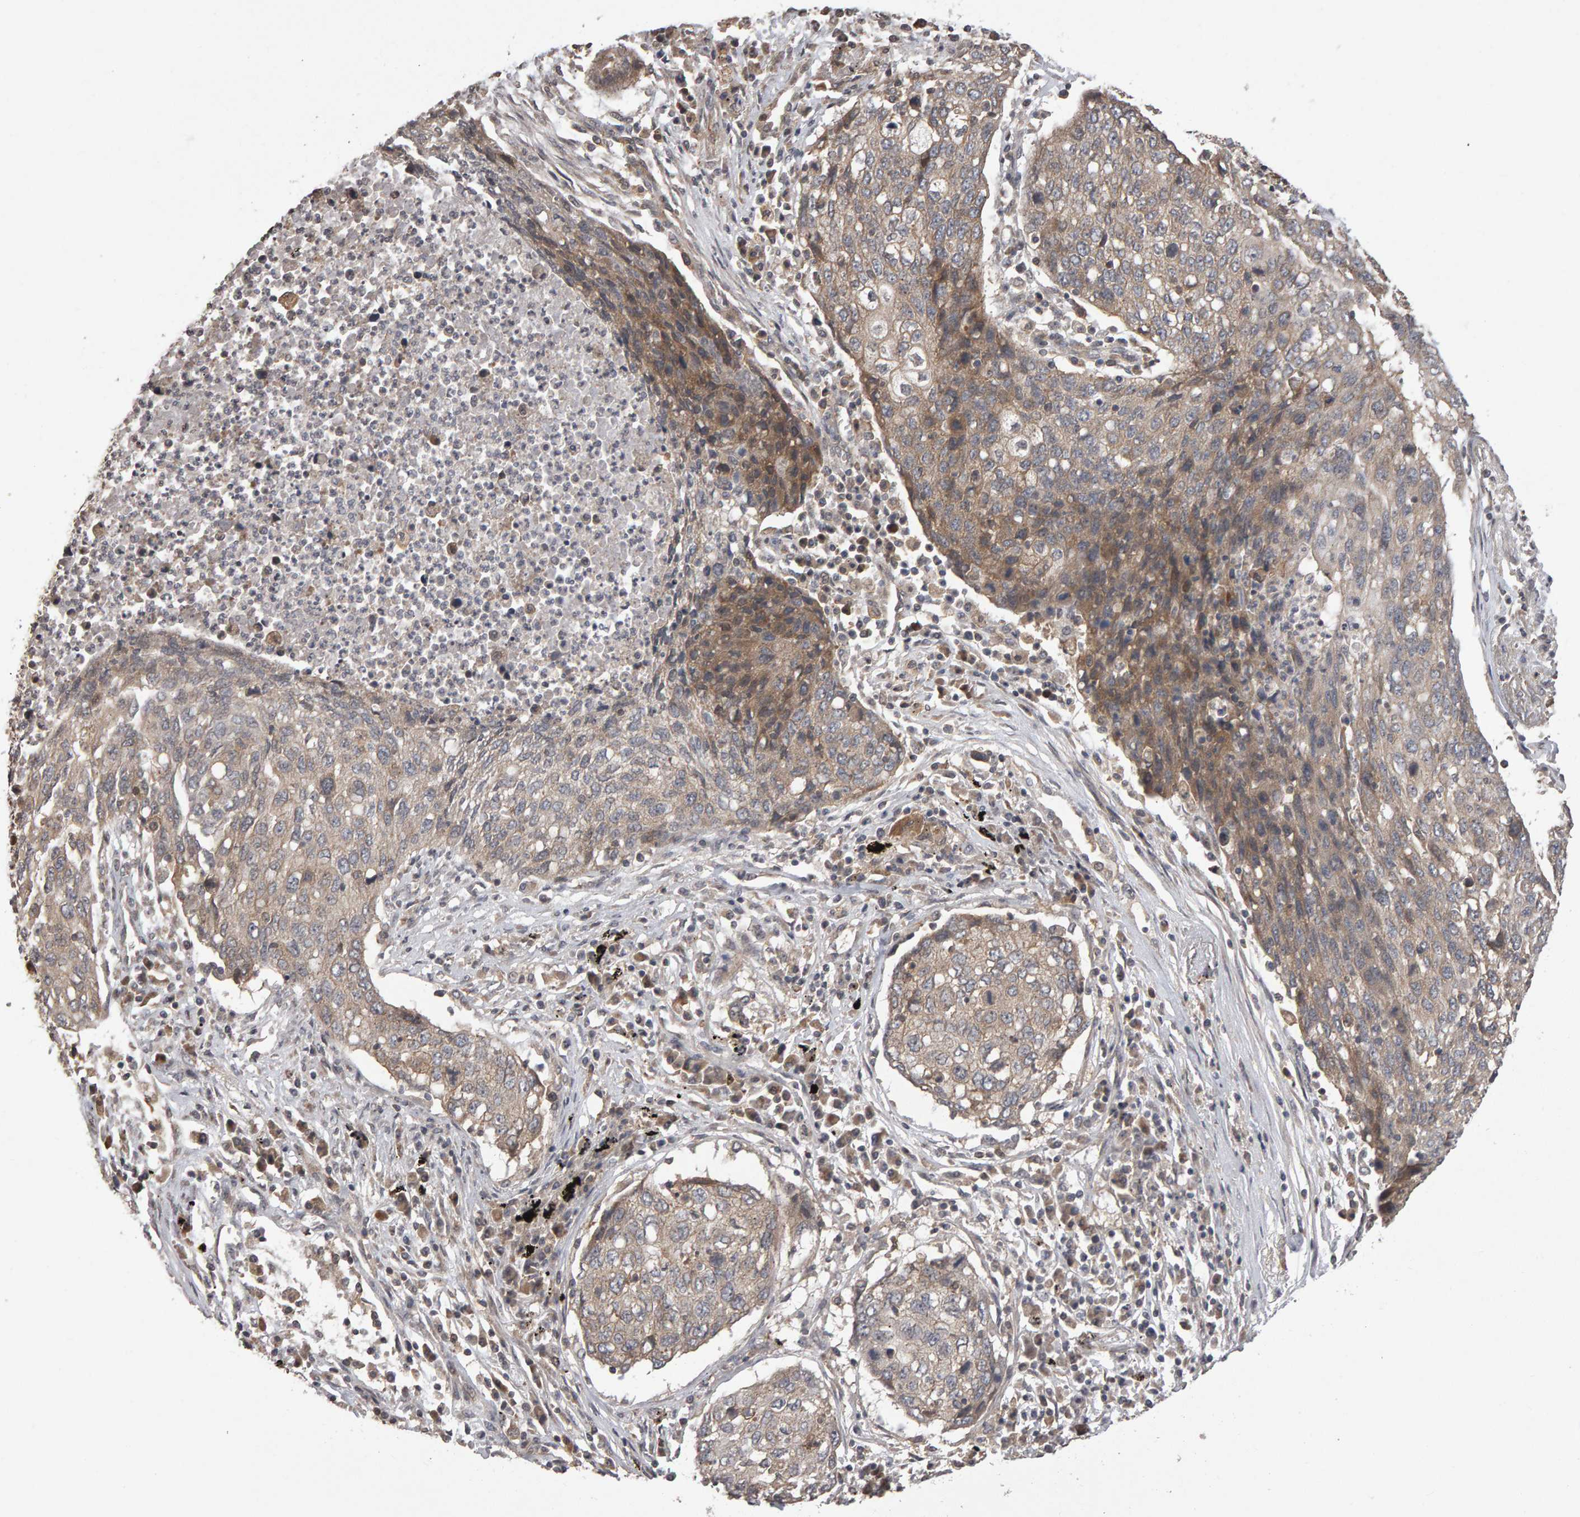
{"staining": {"intensity": "weak", "quantity": "25%-75%", "location": "cytoplasmic/membranous"}, "tissue": "lung cancer", "cell_type": "Tumor cells", "image_type": "cancer", "snomed": [{"axis": "morphology", "description": "Squamous cell carcinoma, NOS"}, {"axis": "topography", "description": "Lung"}], "caption": "DAB immunohistochemical staining of human lung cancer exhibits weak cytoplasmic/membranous protein positivity in approximately 25%-75% of tumor cells.", "gene": "SCRIB", "patient": {"sex": "female", "age": 63}}